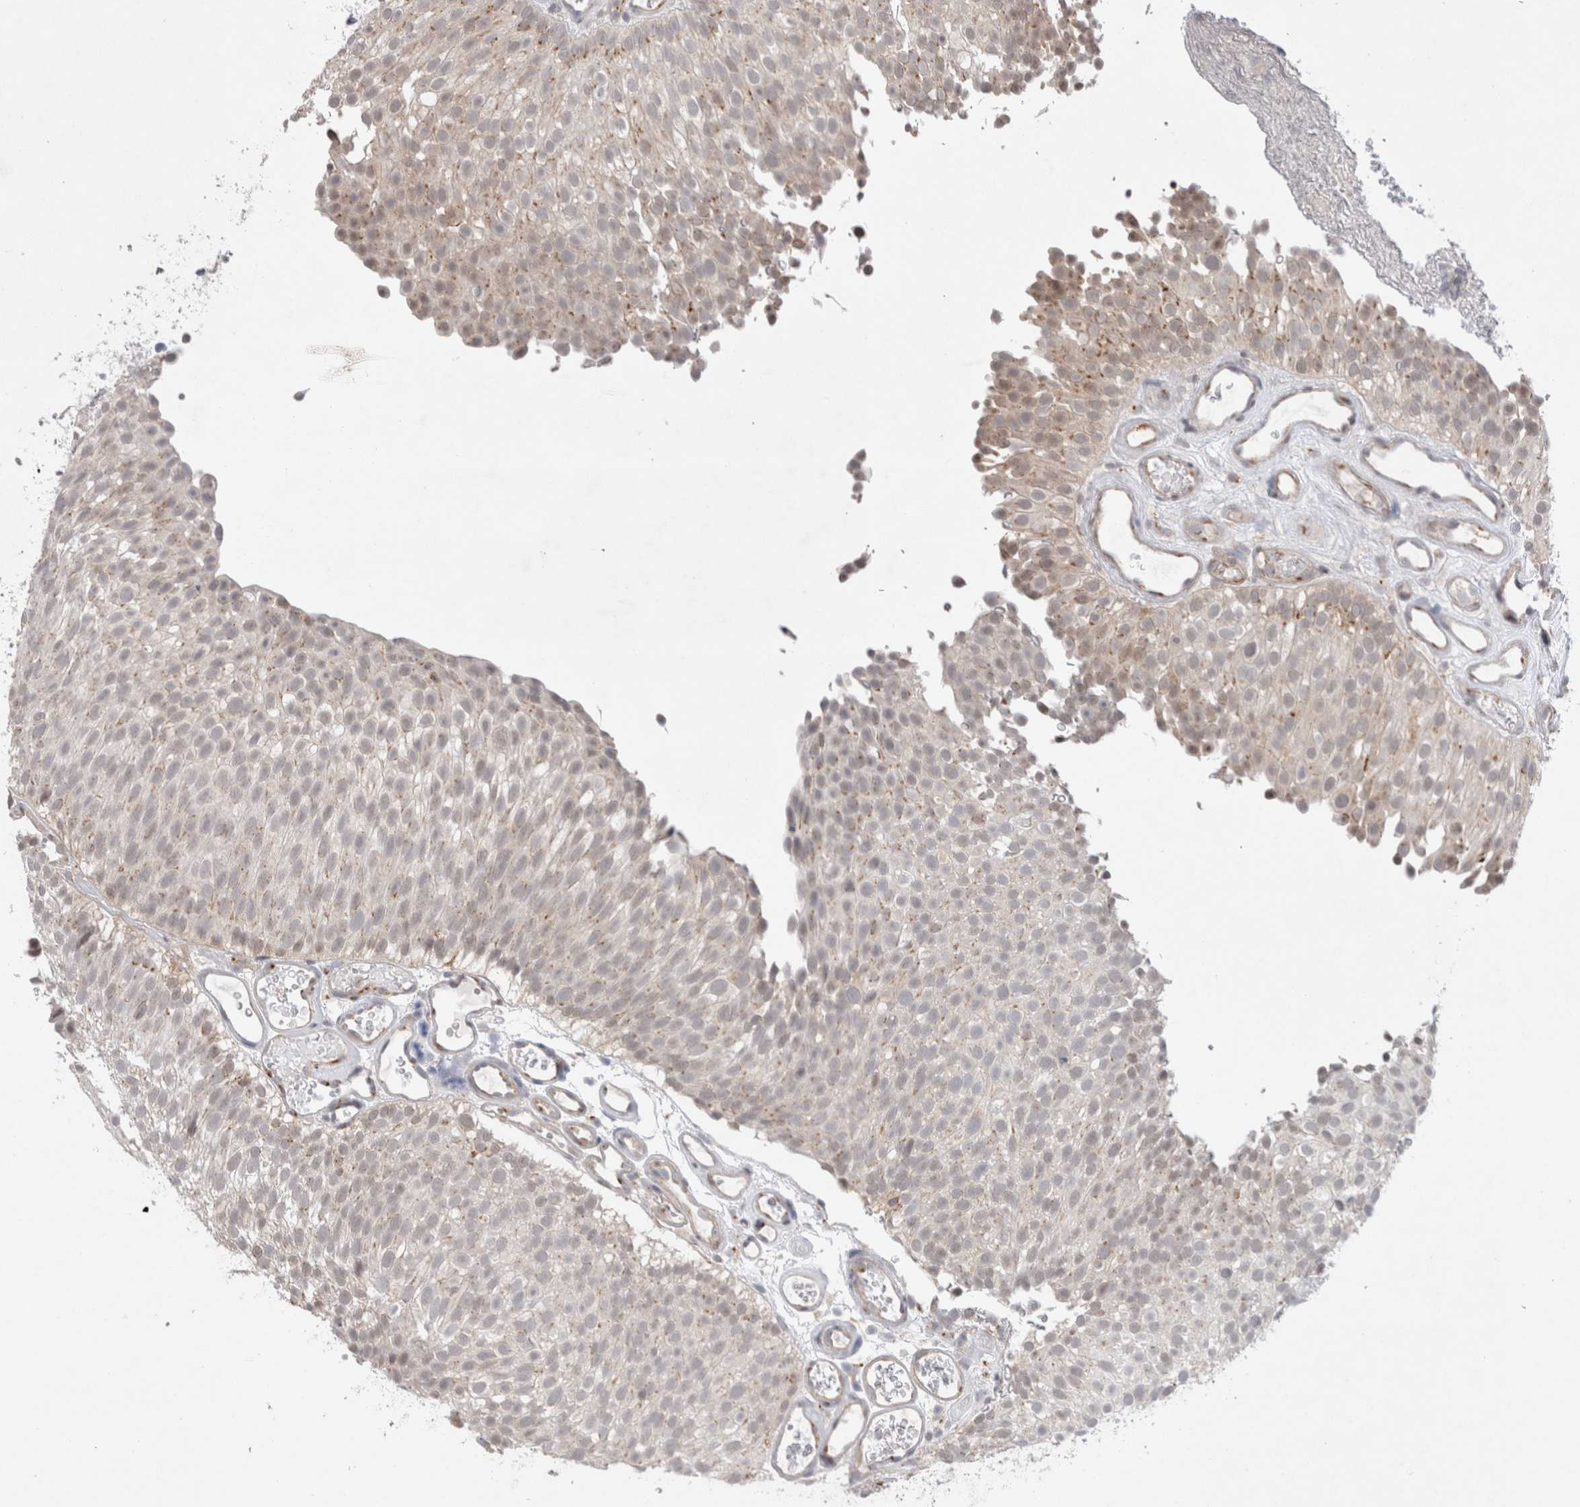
{"staining": {"intensity": "weak", "quantity": "<25%", "location": "cytoplasmic/membranous"}, "tissue": "urothelial cancer", "cell_type": "Tumor cells", "image_type": "cancer", "snomed": [{"axis": "morphology", "description": "Urothelial carcinoma, Low grade"}, {"axis": "topography", "description": "Urinary bladder"}], "caption": "Urothelial carcinoma (low-grade) stained for a protein using immunohistochemistry exhibits no staining tumor cells.", "gene": "BICD2", "patient": {"sex": "male", "age": 78}}